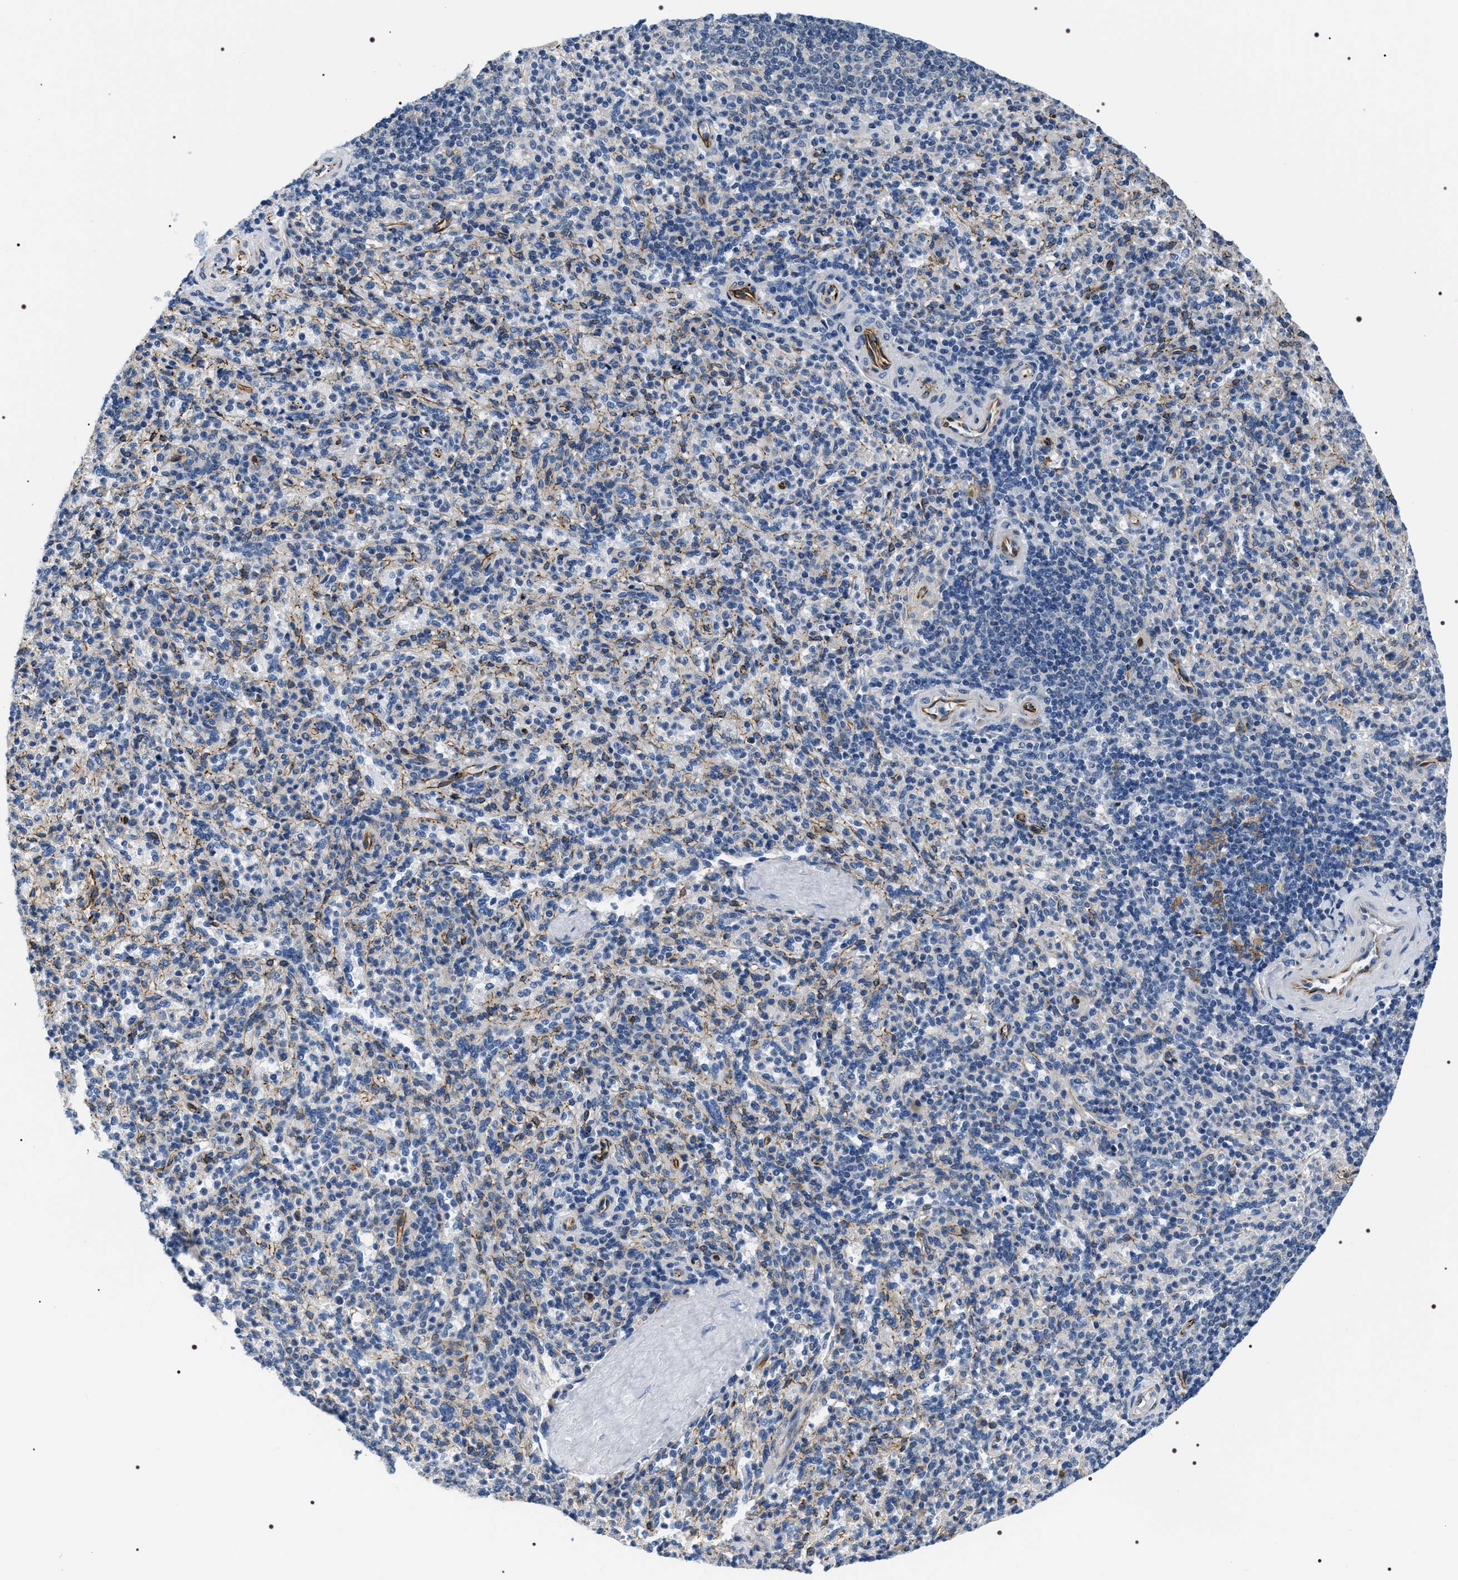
{"staining": {"intensity": "negative", "quantity": "none", "location": "none"}, "tissue": "spleen", "cell_type": "Cells in red pulp", "image_type": "normal", "snomed": [{"axis": "morphology", "description": "Normal tissue, NOS"}, {"axis": "topography", "description": "Spleen"}], "caption": "This is an immunohistochemistry histopathology image of benign human spleen. There is no expression in cells in red pulp.", "gene": "PKD1L1", "patient": {"sex": "male", "age": 36}}